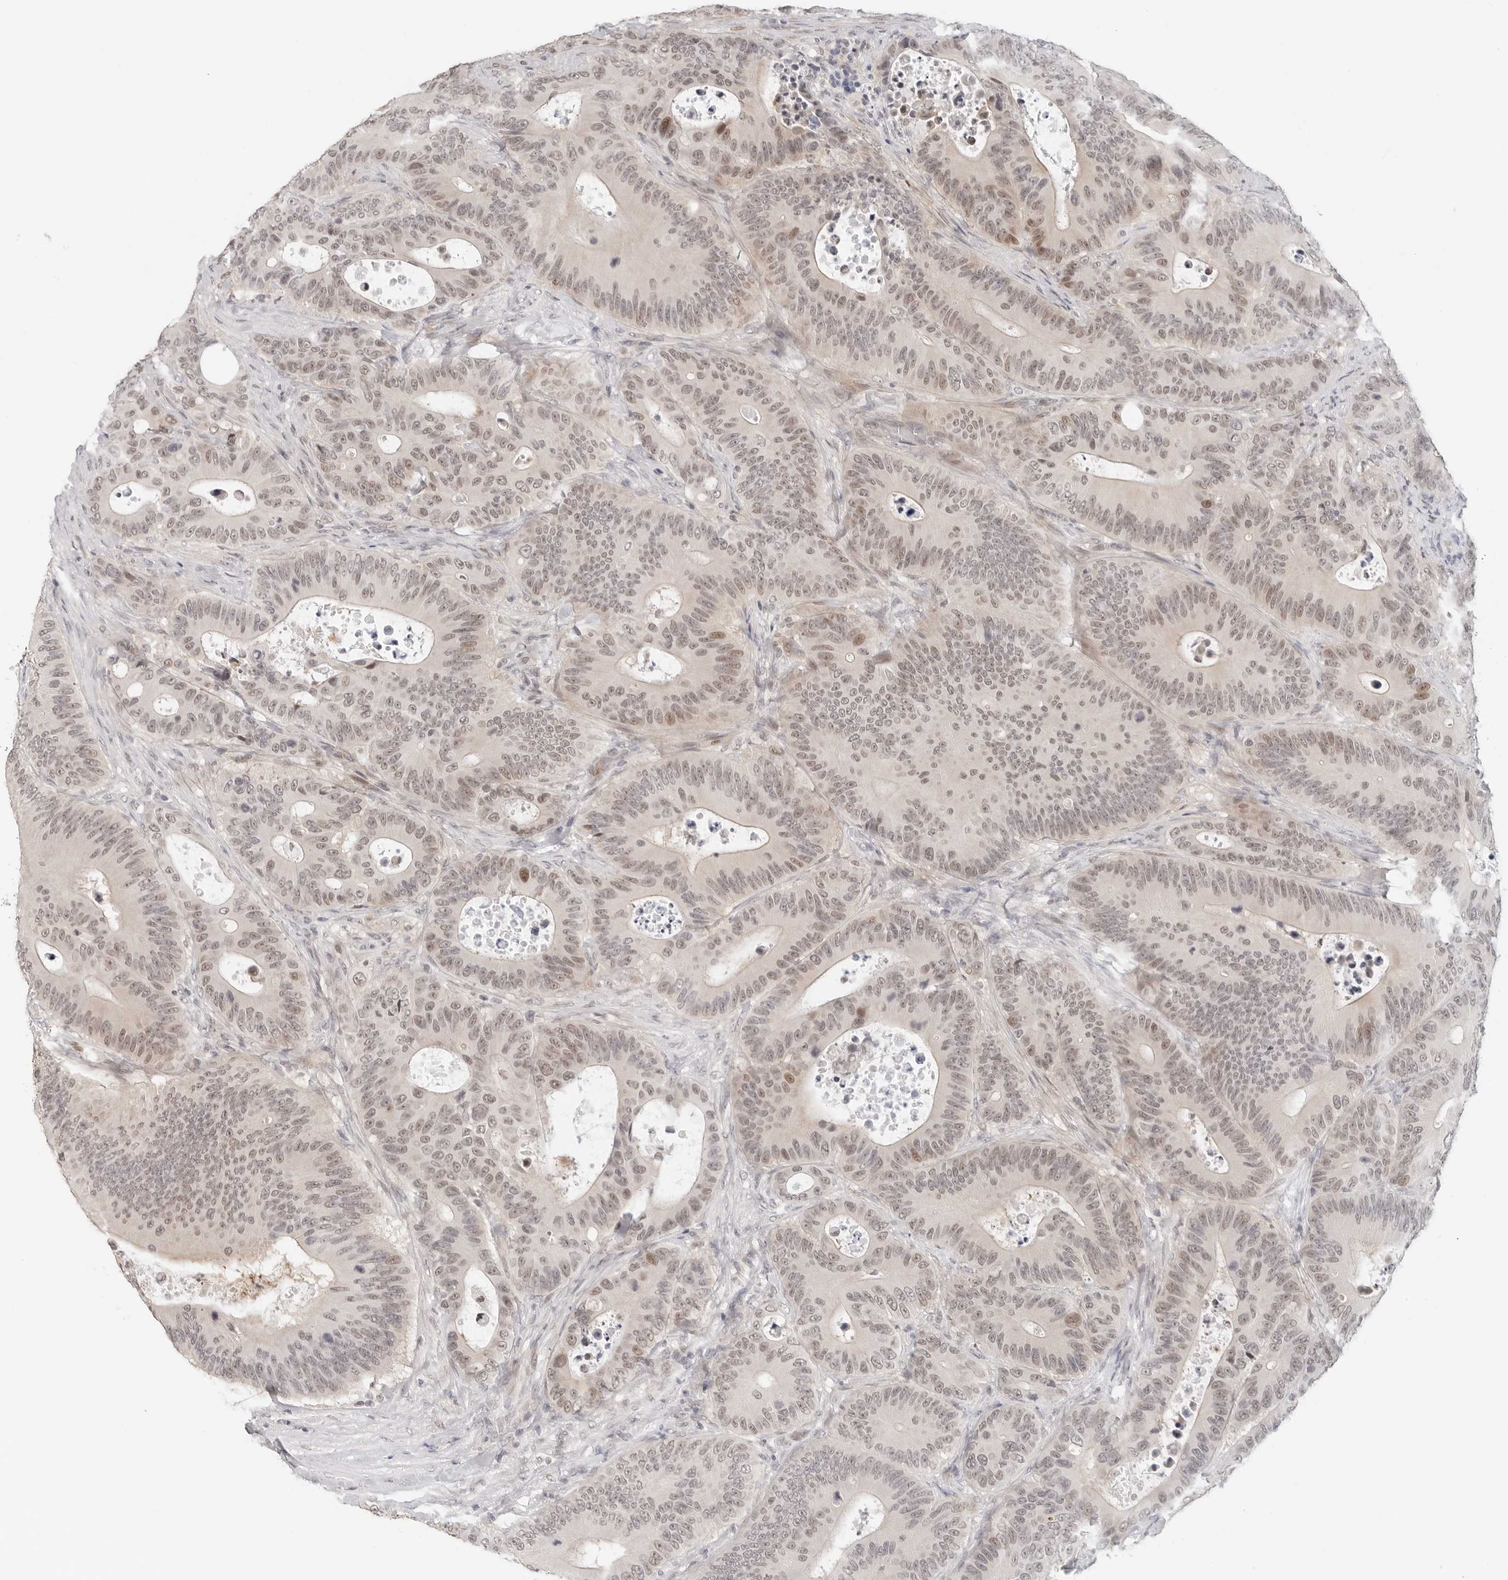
{"staining": {"intensity": "weak", "quantity": ">75%", "location": "nuclear"}, "tissue": "colorectal cancer", "cell_type": "Tumor cells", "image_type": "cancer", "snomed": [{"axis": "morphology", "description": "Adenocarcinoma, NOS"}, {"axis": "topography", "description": "Colon"}], "caption": "A histopathology image showing weak nuclear staining in about >75% of tumor cells in colorectal cancer, as visualized by brown immunohistochemical staining.", "gene": "TSEN2", "patient": {"sex": "male", "age": 83}}